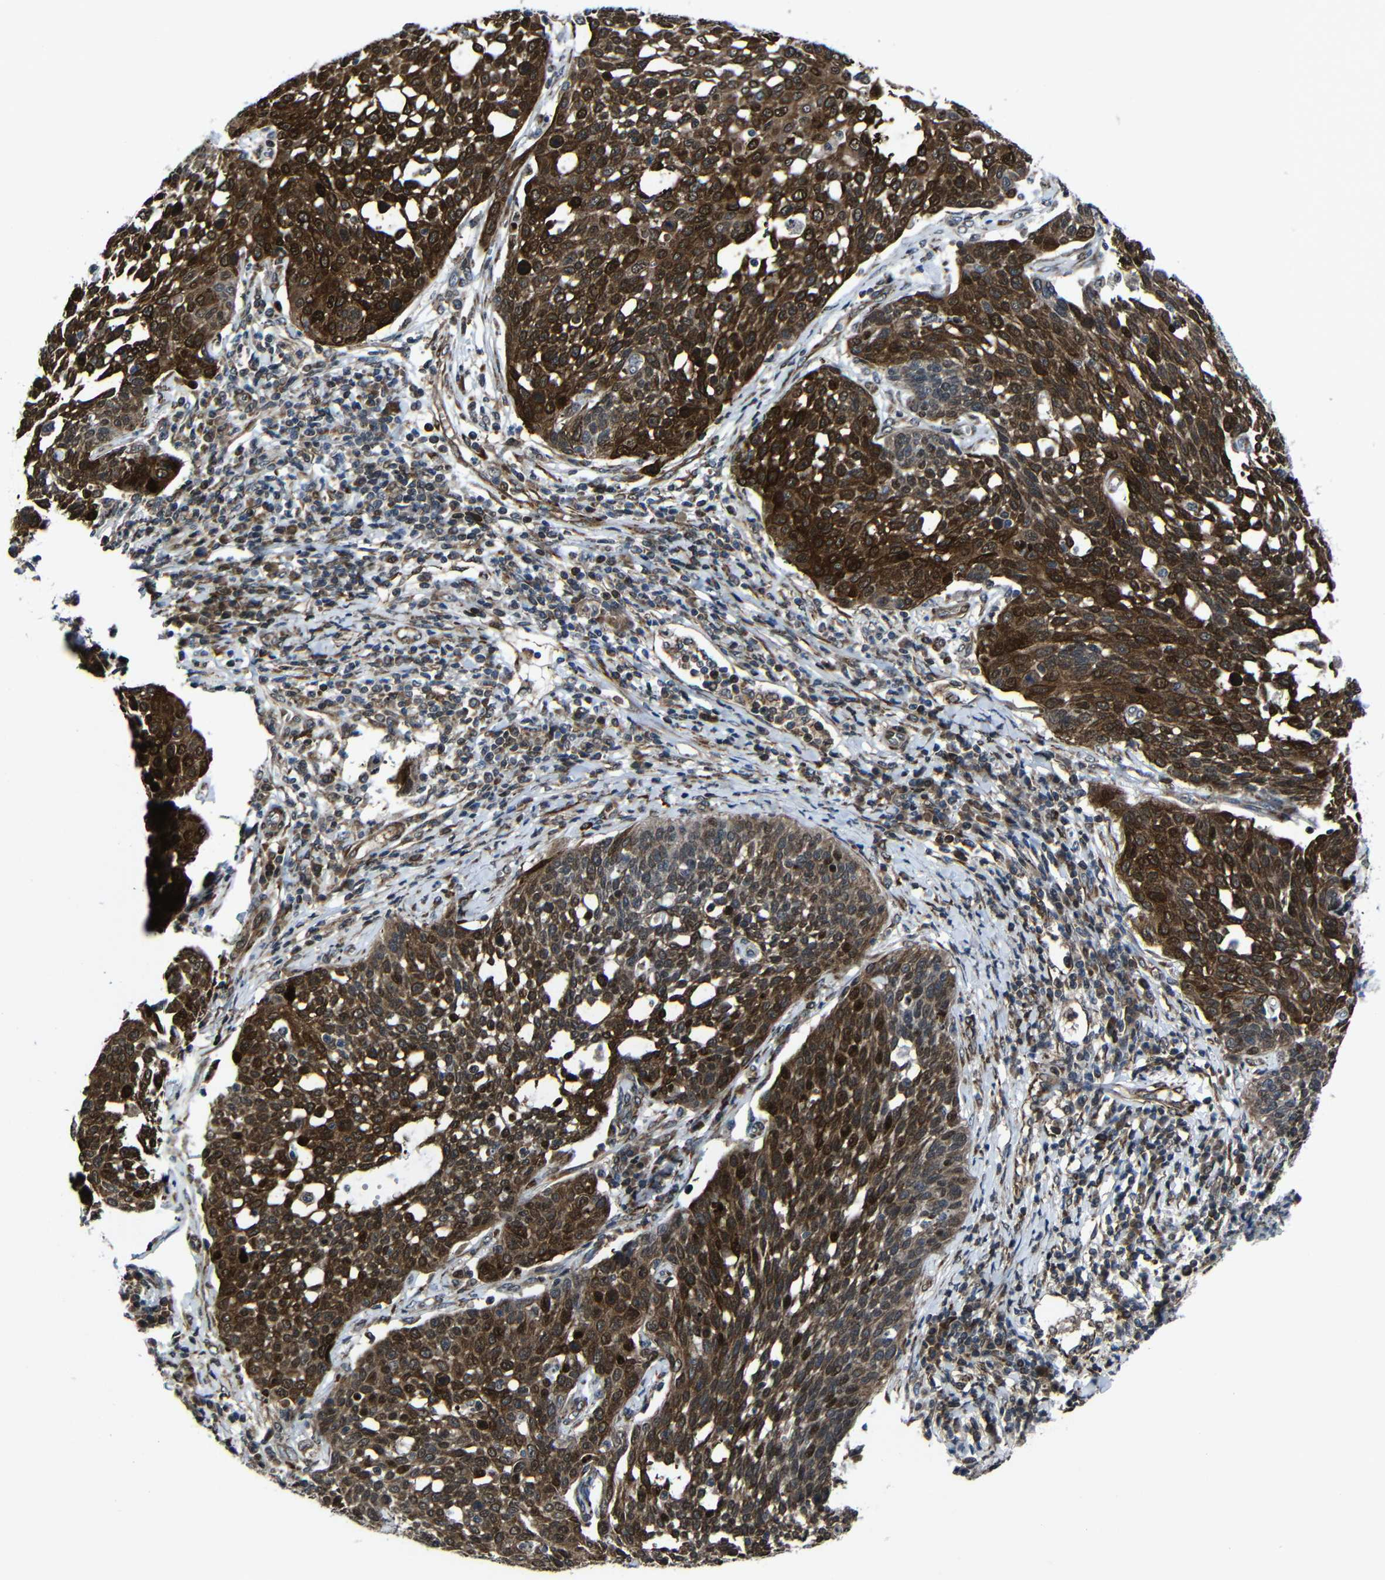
{"staining": {"intensity": "strong", "quantity": ">75%", "location": "cytoplasmic/membranous"}, "tissue": "cervical cancer", "cell_type": "Tumor cells", "image_type": "cancer", "snomed": [{"axis": "morphology", "description": "Squamous cell carcinoma, NOS"}, {"axis": "topography", "description": "Cervix"}], "caption": "Protein analysis of cervical cancer tissue shows strong cytoplasmic/membranous expression in about >75% of tumor cells.", "gene": "KIAA0513", "patient": {"sex": "female", "age": 34}}